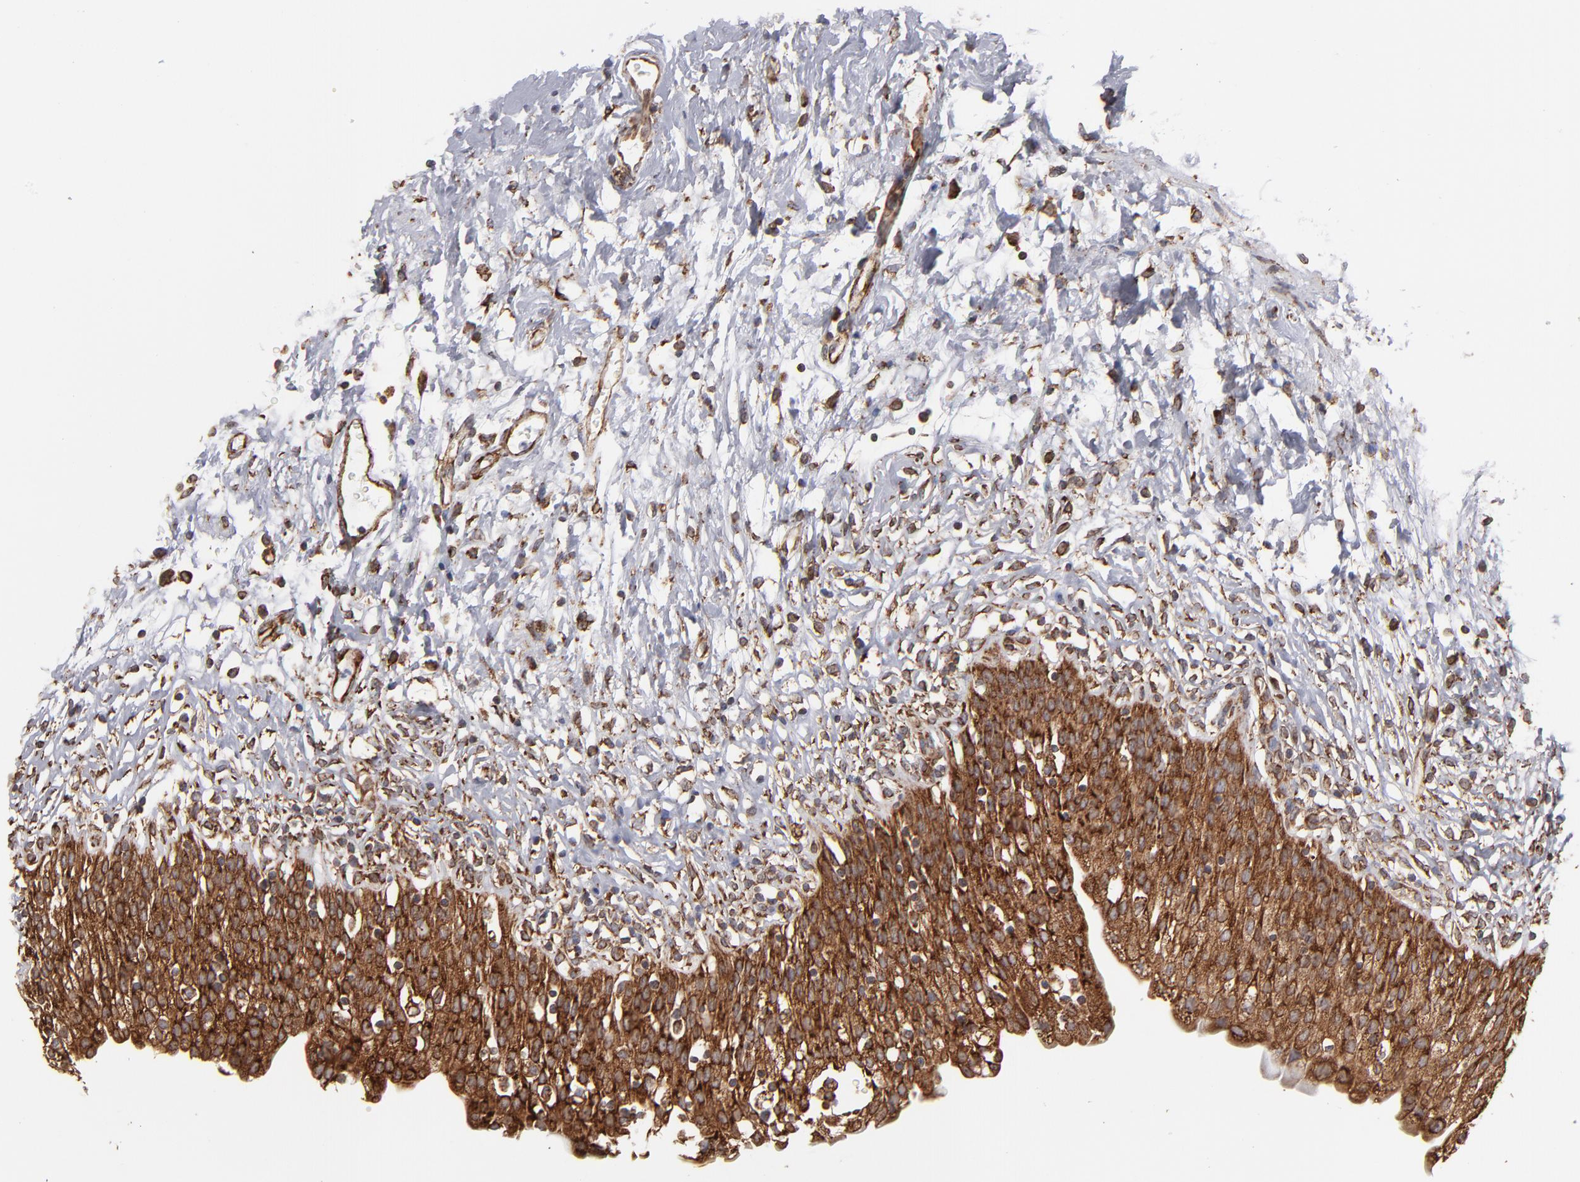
{"staining": {"intensity": "strong", "quantity": ">75%", "location": "cytoplasmic/membranous"}, "tissue": "urinary bladder", "cell_type": "Urothelial cells", "image_type": "normal", "snomed": [{"axis": "morphology", "description": "Normal tissue, NOS"}, {"axis": "topography", "description": "Urinary bladder"}], "caption": "Immunohistochemistry staining of unremarkable urinary bladder, which reveals high levels of strong cytoplasmic/membranous staining in about >75% of urothelial cells indicating strong cytoplasmic/membranous protein expression. The staining was performed using DAB (brown) for protein detection and nuclei were counterstained in hematoxylin (blue).", "gene": "KTN1", "patient": {"sex": "female", "age": 80}}